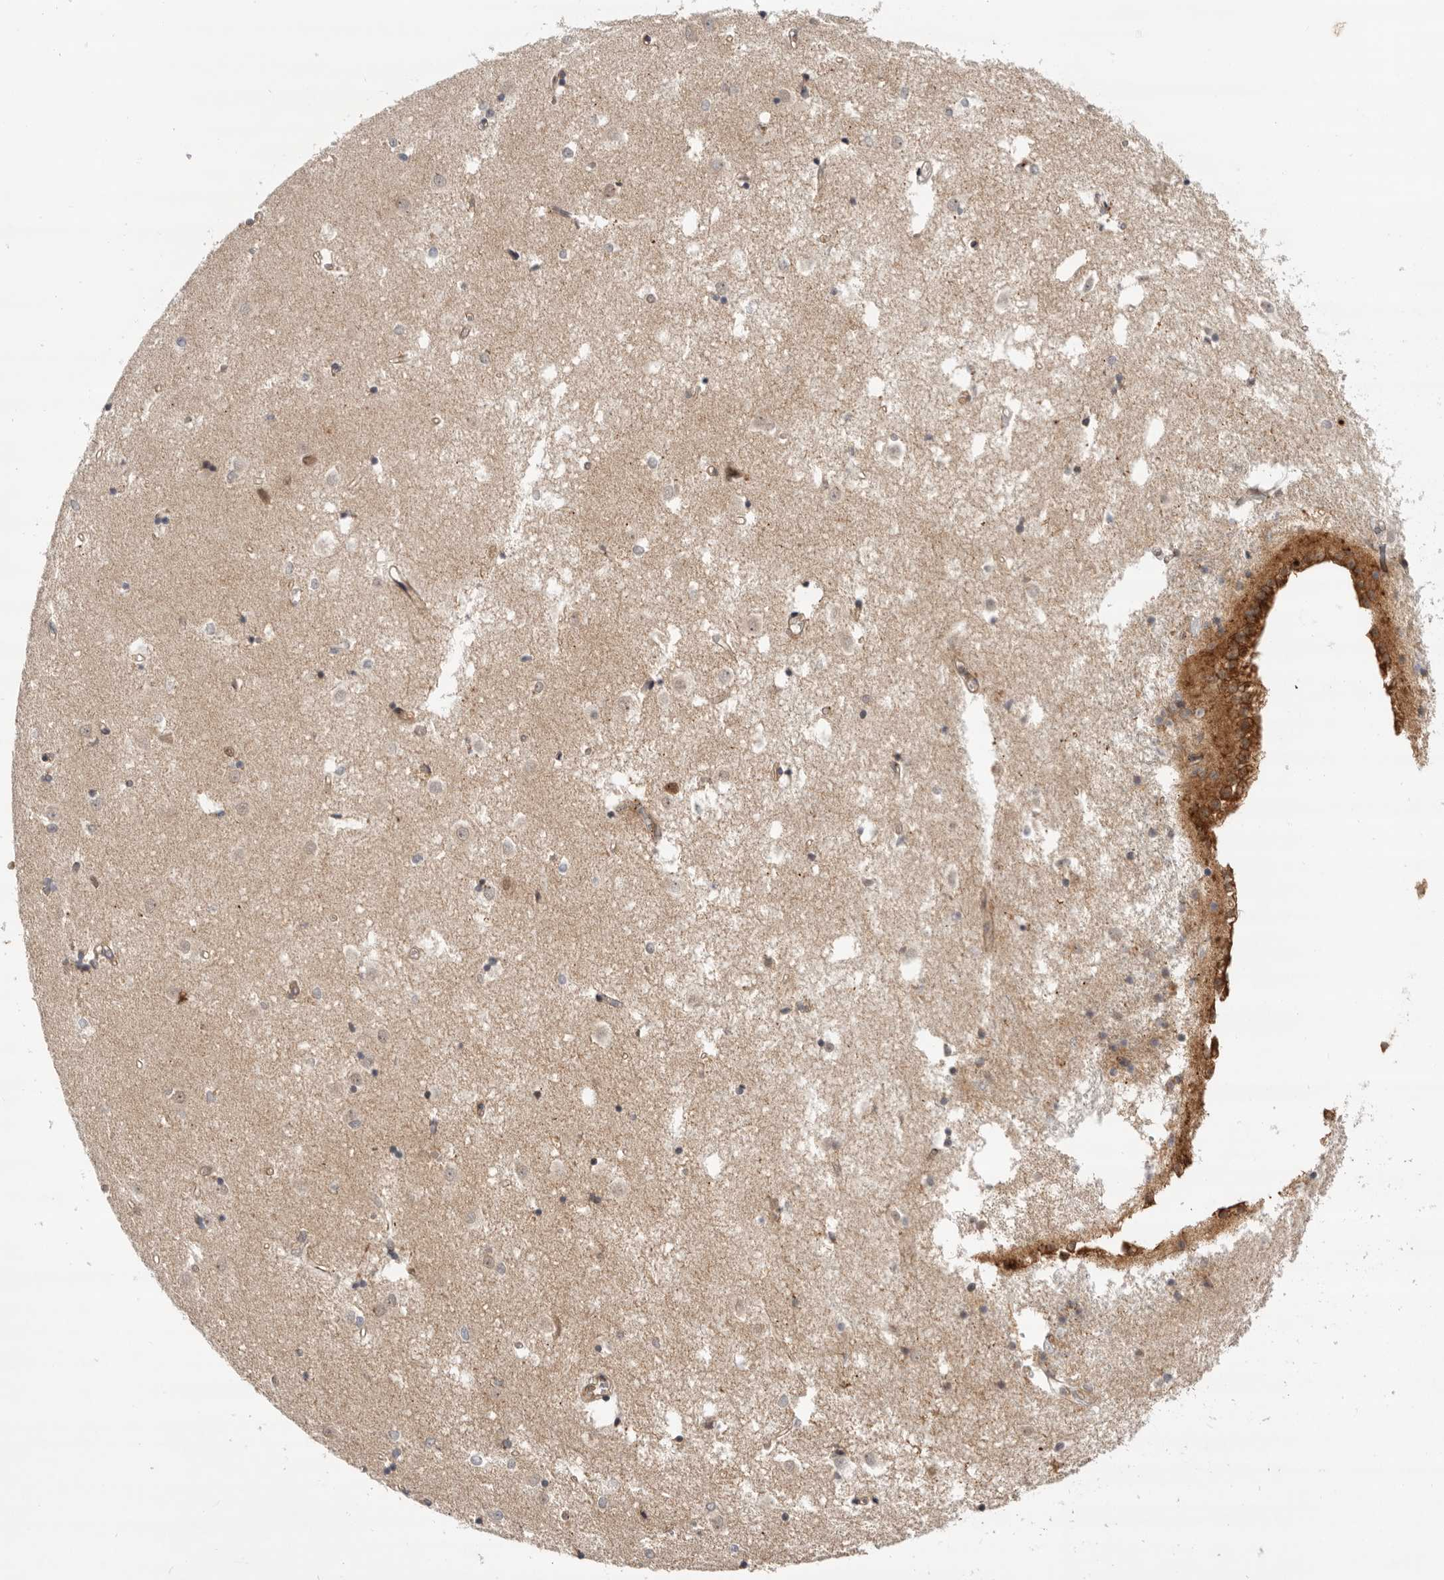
{"staining": {"intensity": "moderate", "quantity": "<25%", "location": "cytoplasmic/membranous,nuclear"}, "tissue": "caudate", "cell_type": "Glial cells", "image_type": "normal", "snomed": [{"axis": "morphology", "description": "Normal tissue, NOS"}, {"axis": "topography", "description": "Lateral ventricle wall"}], "caption": "DAB immunohistochemical staining of unremarkable caudate demonstrates moderate cytoplasmic/membranous,nuclear protein expression in approximately <25% of glial cells.", "gene": "DCAF8", "patient": {"sex": "male", "age": 45}}